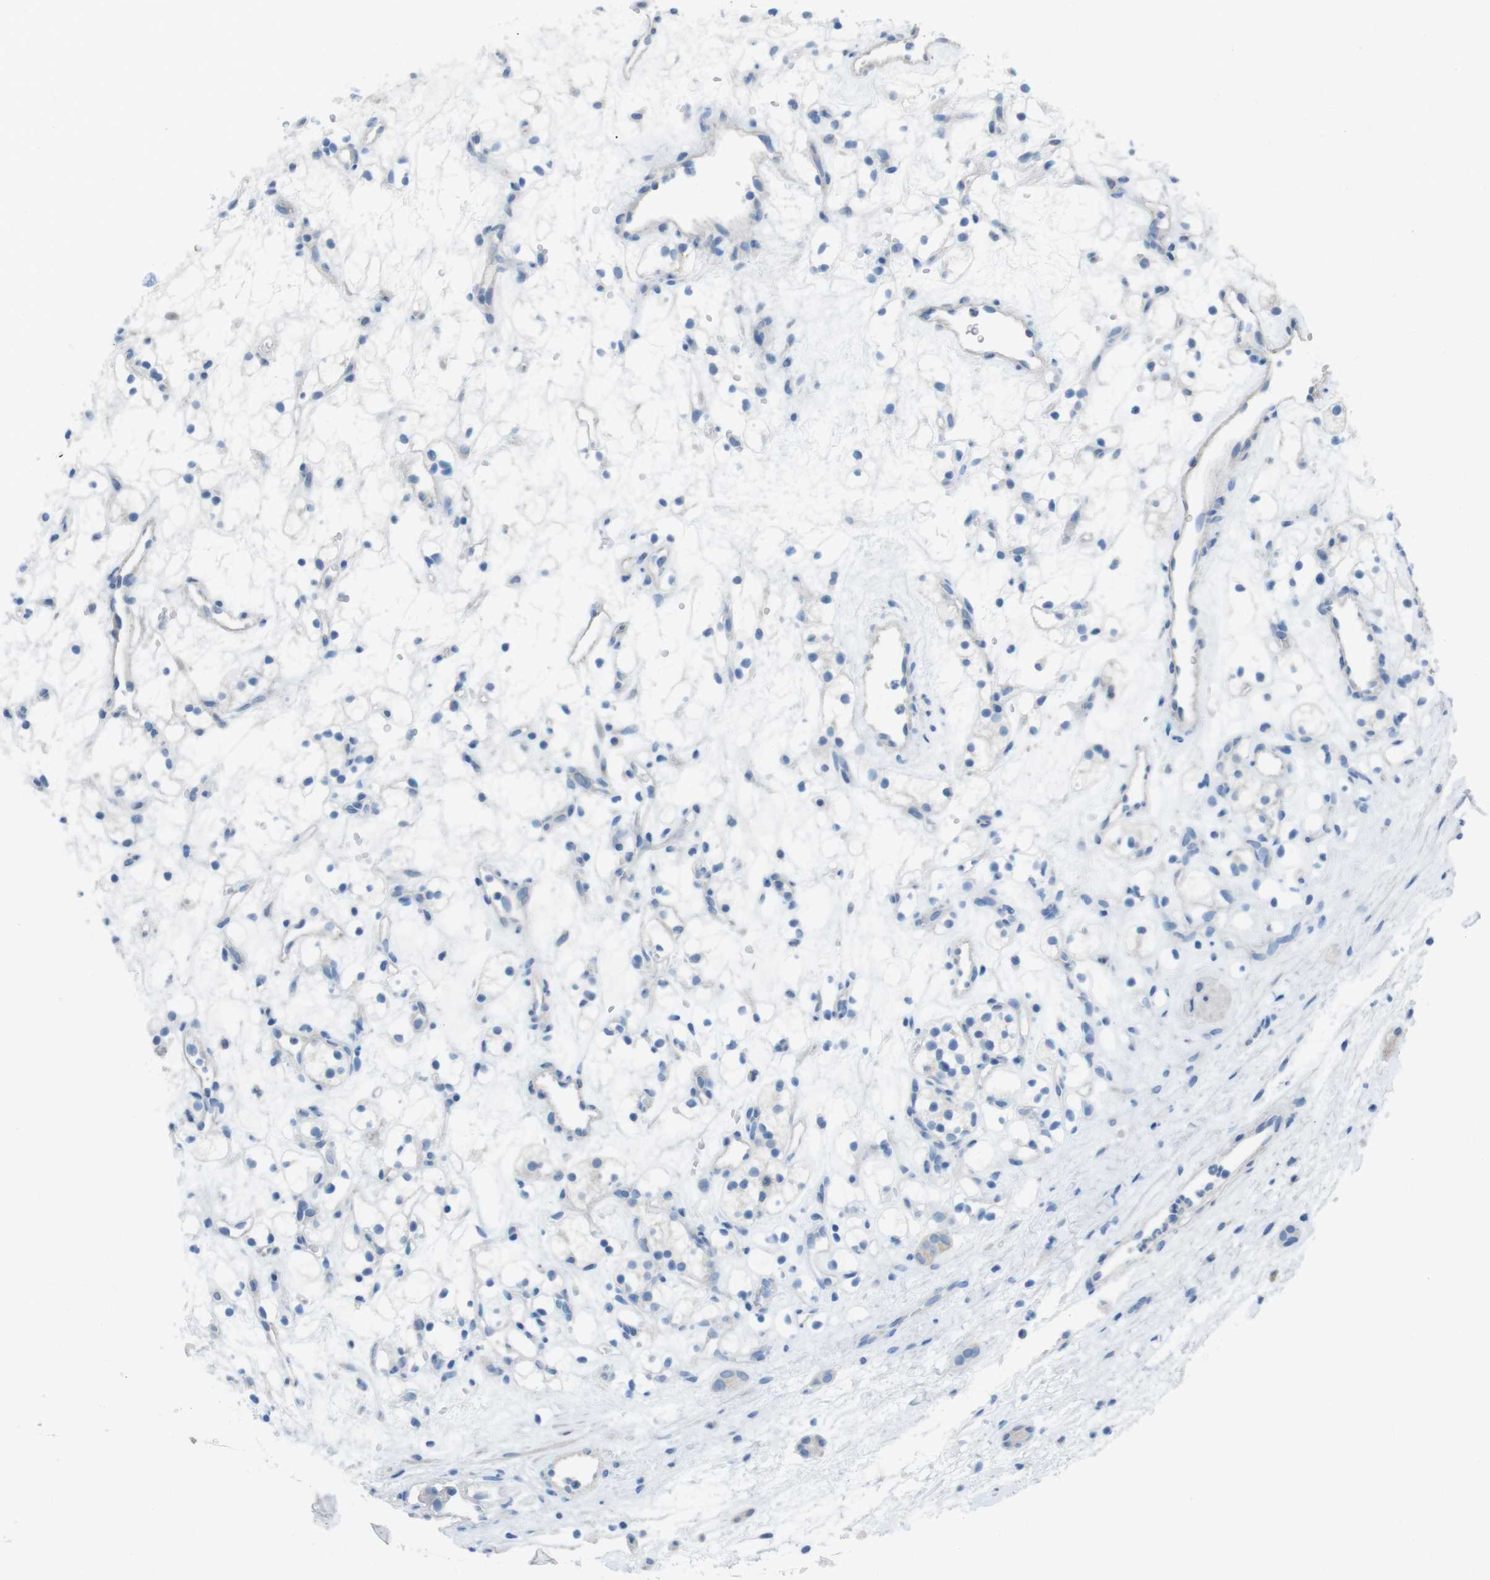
{"staining": {"intensity": "negative", "quantity": "none", "location": "none"}, "tissue": "renal cancer", "cell_type": "Tumor cells", "image_type": "cancer", "snomed": [{"axis": "morphology", "description": "Adenocarcinoma, NOS"}, {"axis": "topography", "description": "Kidney"}], "caption": "Immunohistochemistry of human renal cancer (adenocarcinoma) exhibits no positivity in tumor cells. (DAB (3,3'-diaminobenzidine) immunohistochemistry (IHC), high magnification).", "gene": "CYP2C8", "patient": {"sex": "female", "age": 60}}